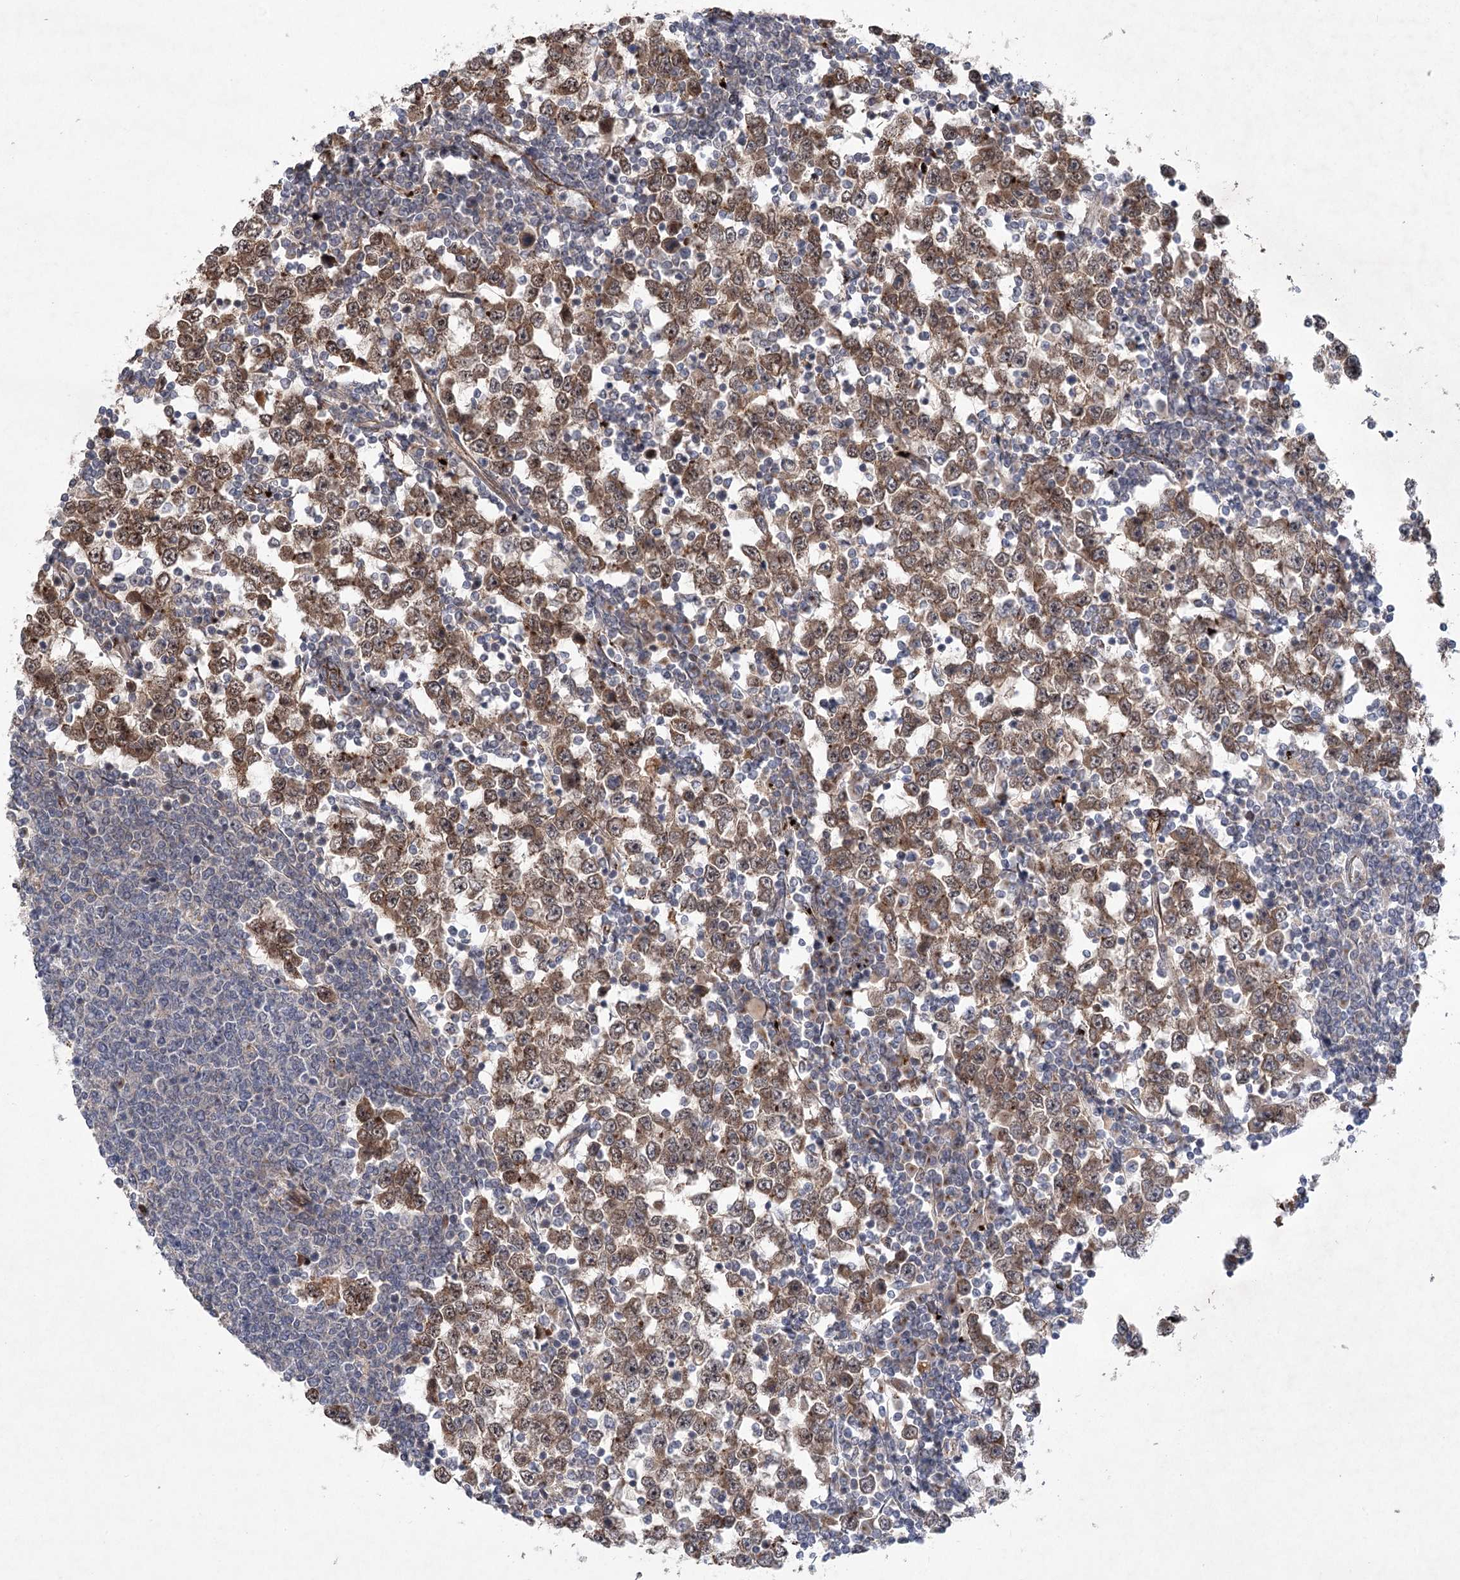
{"staining": {"intensity": "moderate", "quantity": ">75%", "location": "cytoplasmic/membranous"}, "tissue": "testis cancer", "cell_type": "Tumor cells", "image_type": "cancer", "snomed": [{"axis": "morphology", "description": "Seminoma, NOS"}, {"axis": "topography", "description": "Testis"}], "caption": "Brown immunohistochemical staining in testis seminoma displays moderate cytoplasmic/membranous expression in about >75% of tumor cells.", "gene": "METTL24", "patient": {"sex": "male", "age": 65}}